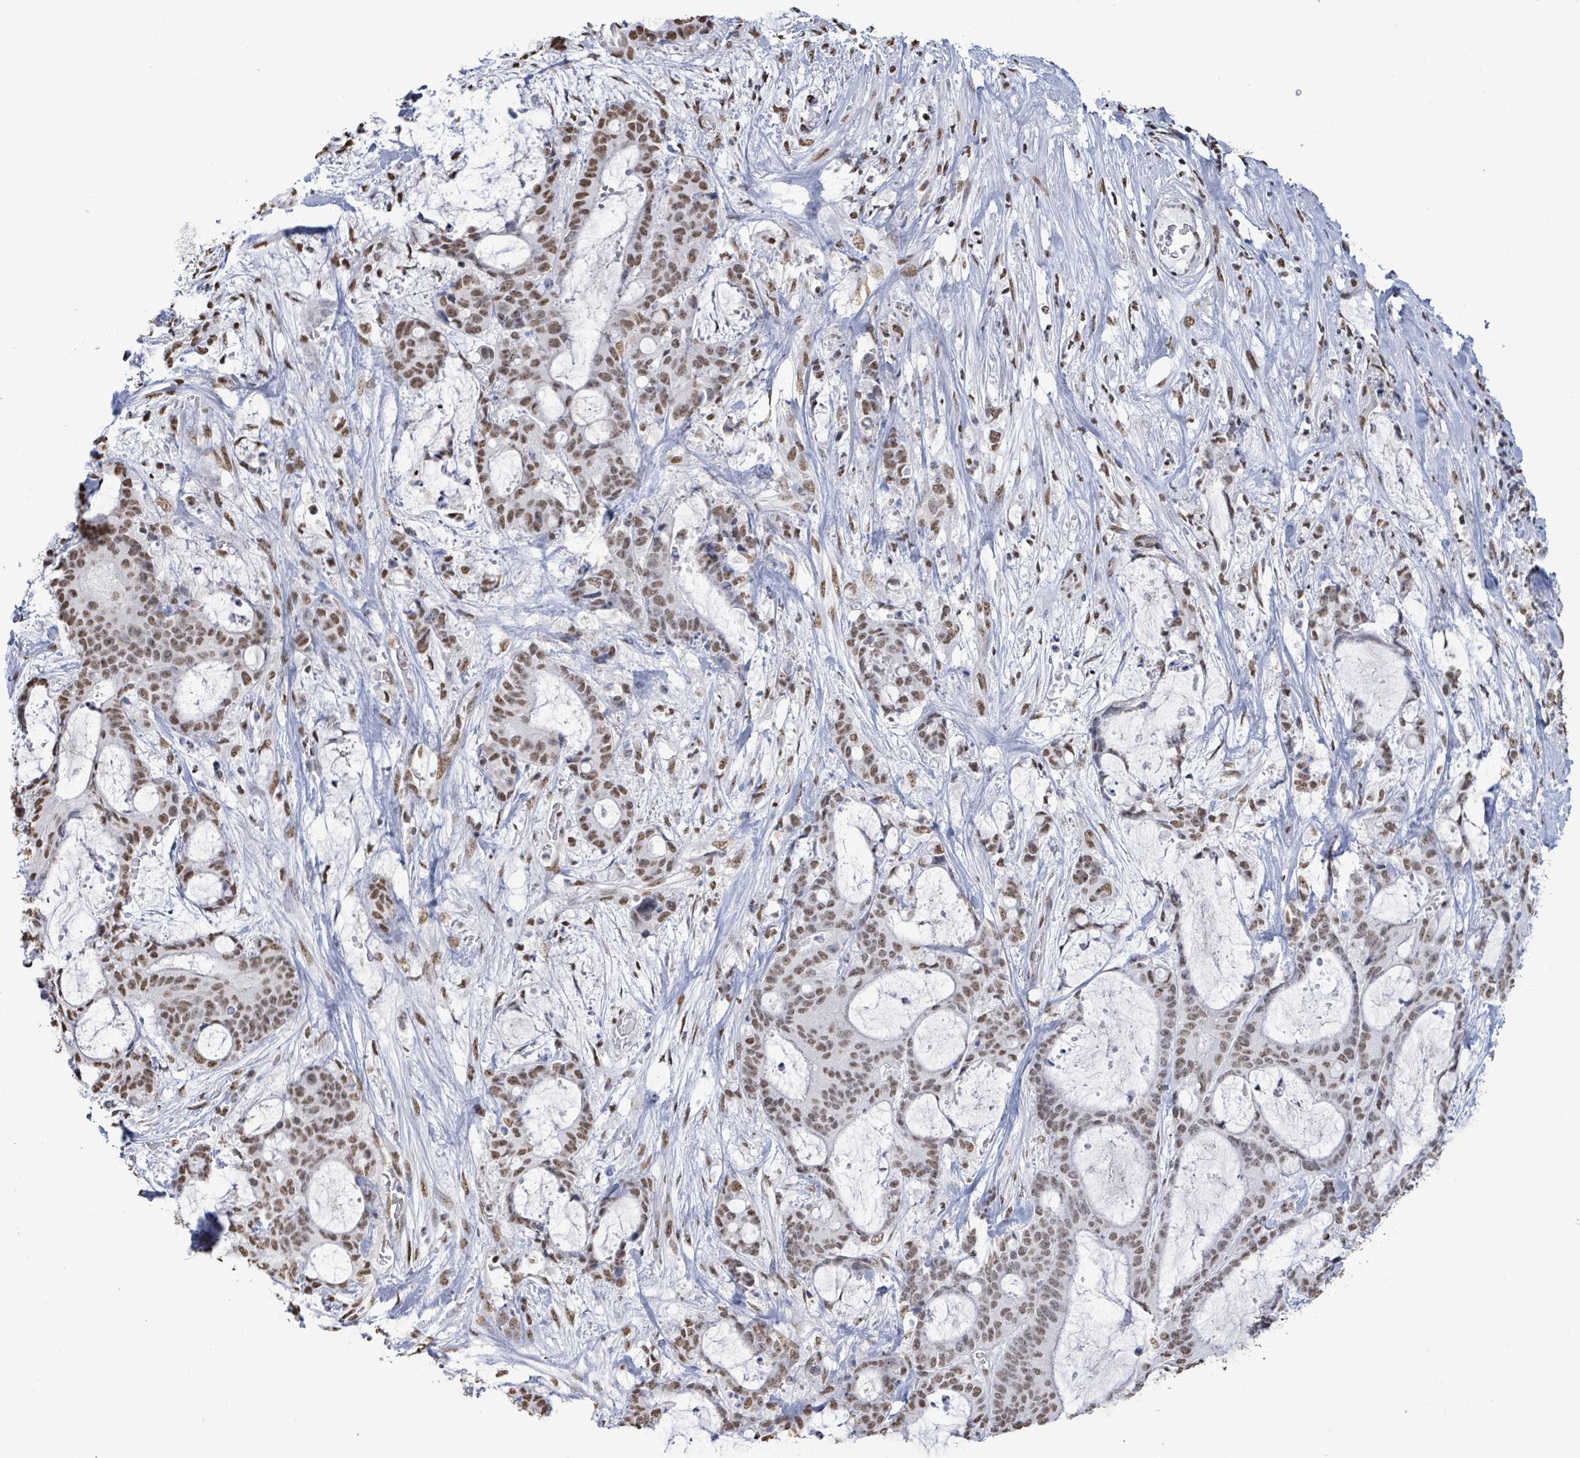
{"staining": {"intensity": "moderate", "quantity": ">75%", "location": "nuclear"}, "tissue": "liver cancer", "cell_type": "Tumor cells", "image_type": "cancer", "snomed": [{"axis": "morphology", "description": "Normal tissue, NOS"}, {"axis": "morphology", "description": "Cholangiocarcinoma"}, {"axis": "topography", "description": "Liver"}, {"axis": "topography", "description": "Peripheral nerve tissue"}], "caption": "A medium amount of moderate nuclear expression is present in about >75% of tumor cells in liver cancer tissue.", "gene": "SAMD14", "patient": {"sex": "female", "age": 73}}